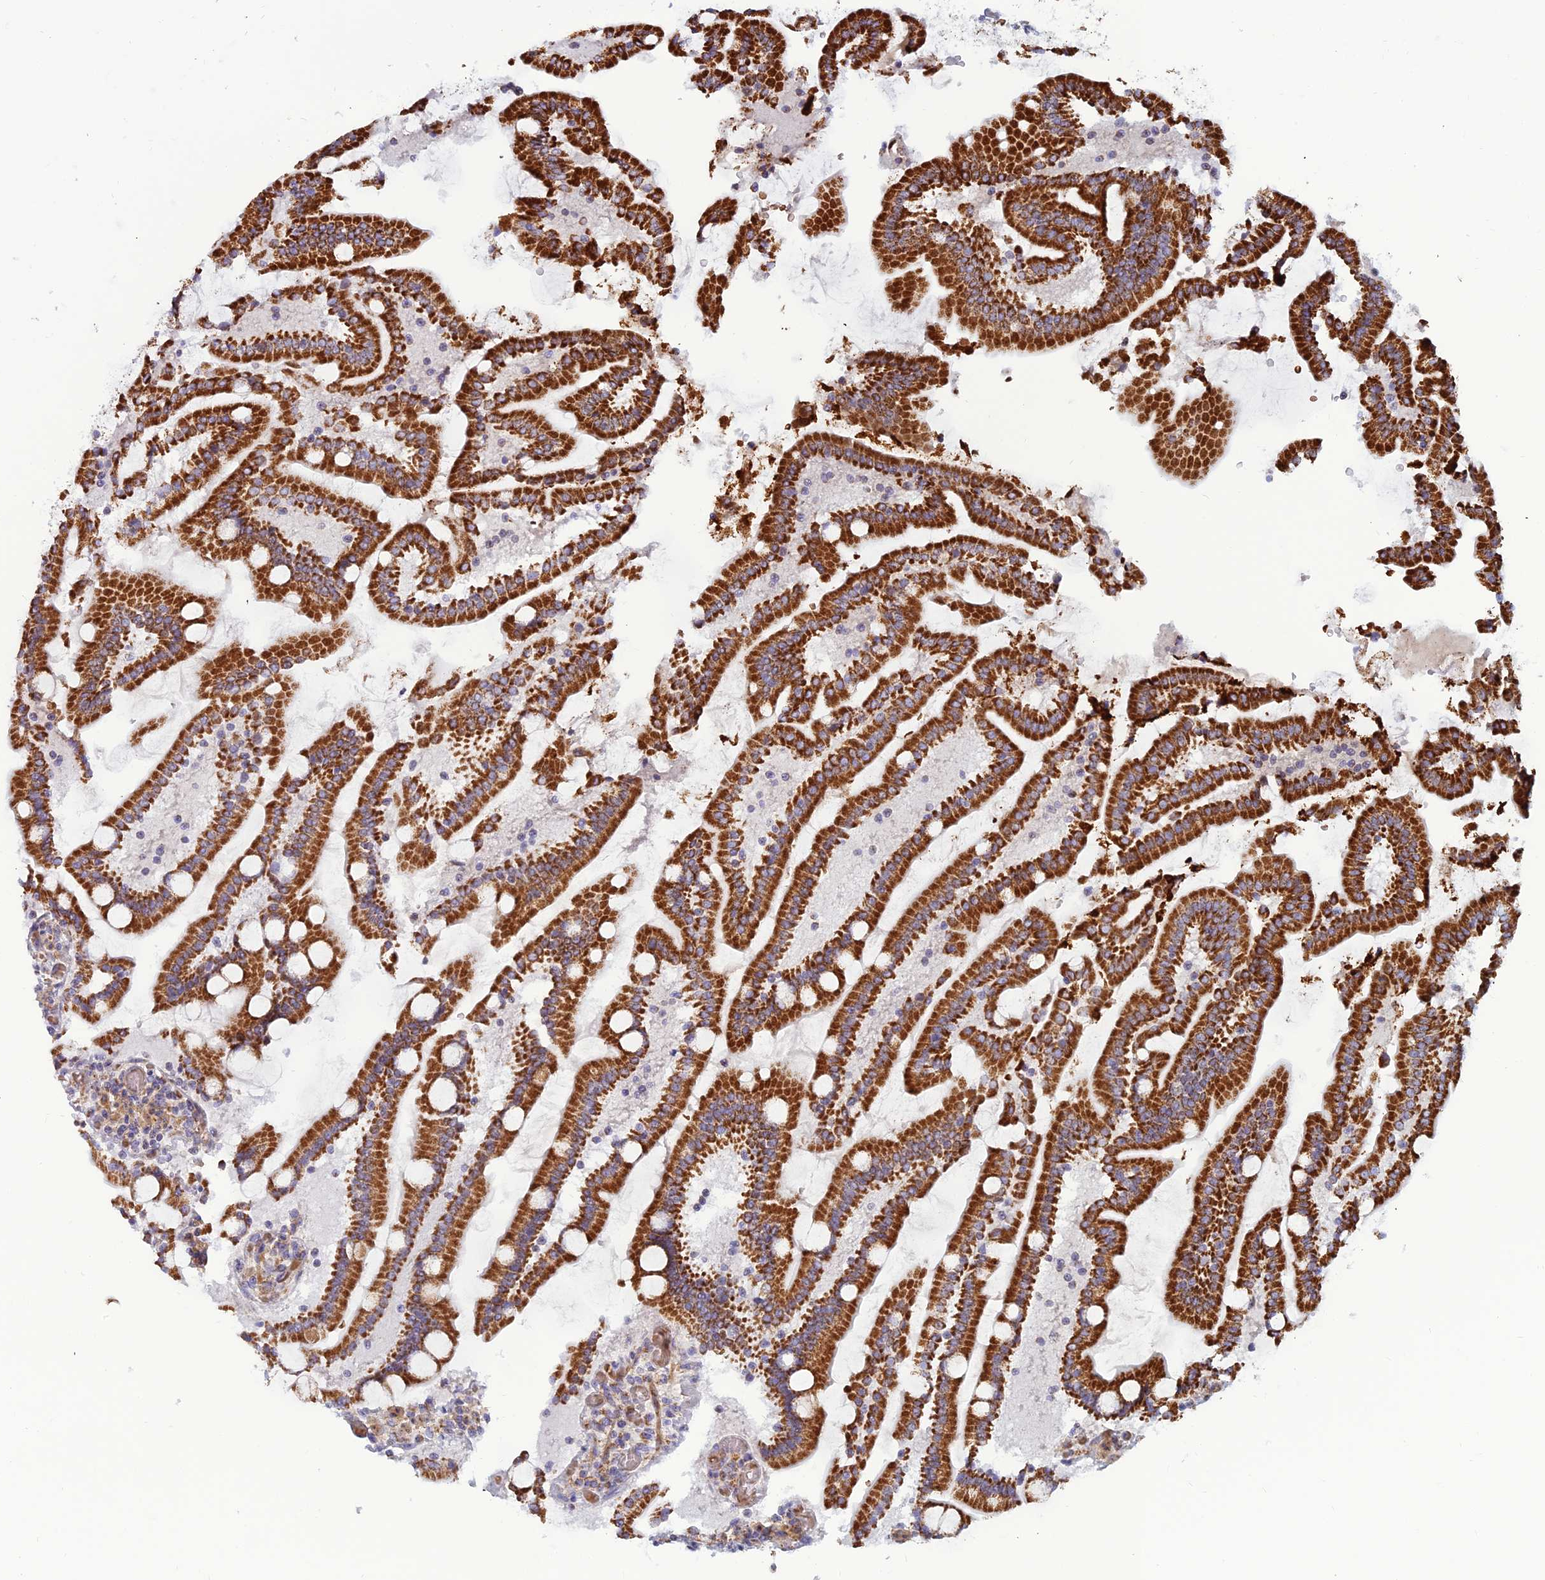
{"staining": {"intensity": "strong", "quantity": ">75%", "location": "cytoplasmic/membranous"}, "tissue": "duodenum", "cell_type": "Glandular cells", "image_type": "normal", "snomed": [{"axis": "morphology", "description": "Normal tissue, NOS"}, {"axis": "topography", "description": "Duodenum"}], "caption": "IHC photomicrograph of unremarkable duodenum stained for a protein (brown), which demonstrates high levels of strong cytoplasmic/membranous positivity in about >75% of glandular cells.", "gene": "SLC35F4", "patient": {"sex": "male", "age": 55}}